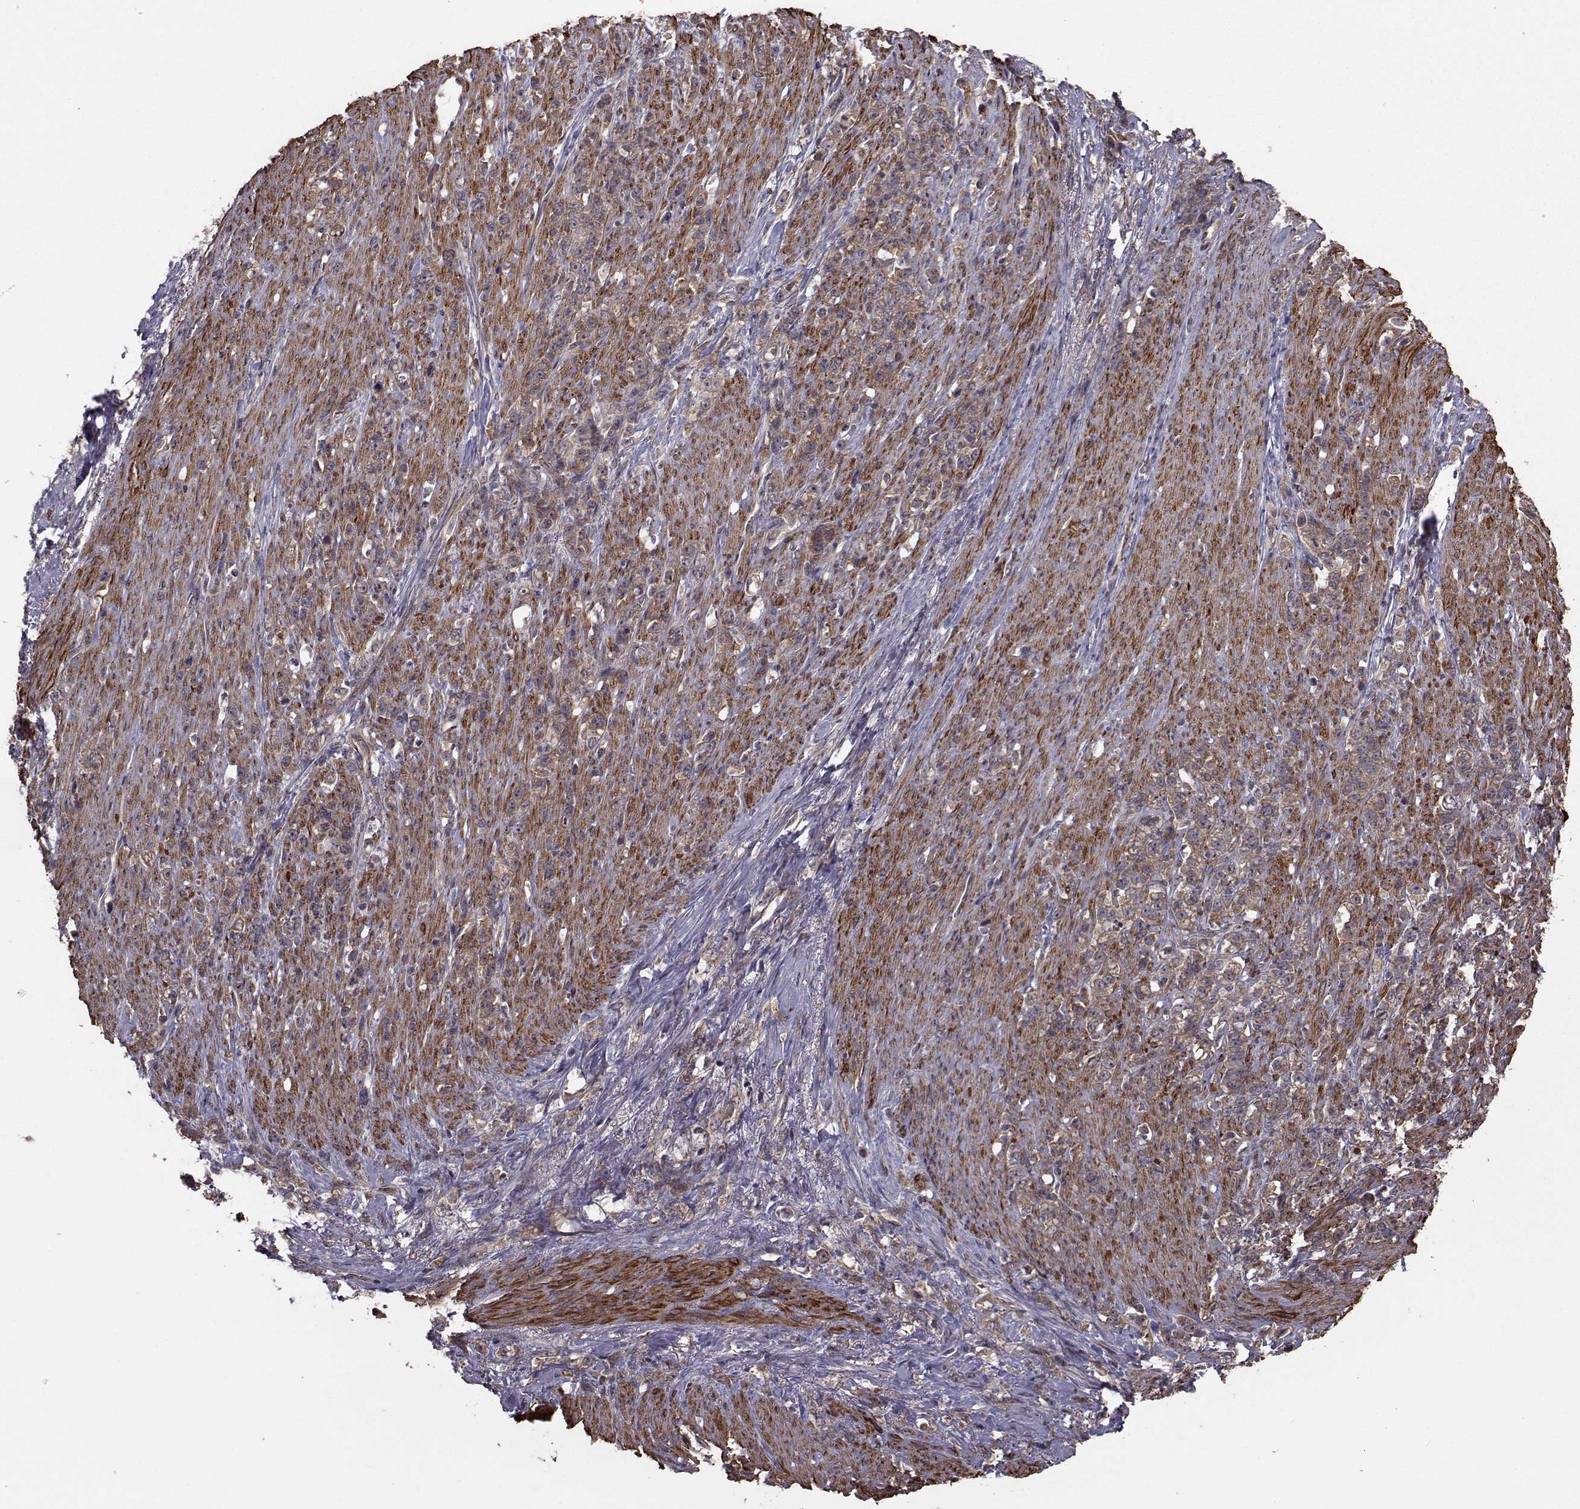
{"staining": {"intensity": "moderate", "quantity": "25%-75%", "location": "cytoplasmic/membranous"}, "tissue": "stomach cancer", "cell_type": "Tumor cells", "image_type": "cancer", "snomed": [{"axis": "morphology", "description": "Adenocarcinoma, NOS"}, {"axis": "topography", "description": "Stomach, lower"}], "caption": "Protein analysis of stomach cancer tissue demonstrates moderate cytoplasmic/membranous staining in about 25%-75% of tumor cells.", "gene": "TRIP10", "patient": {"sex": "male", "age": 88}}